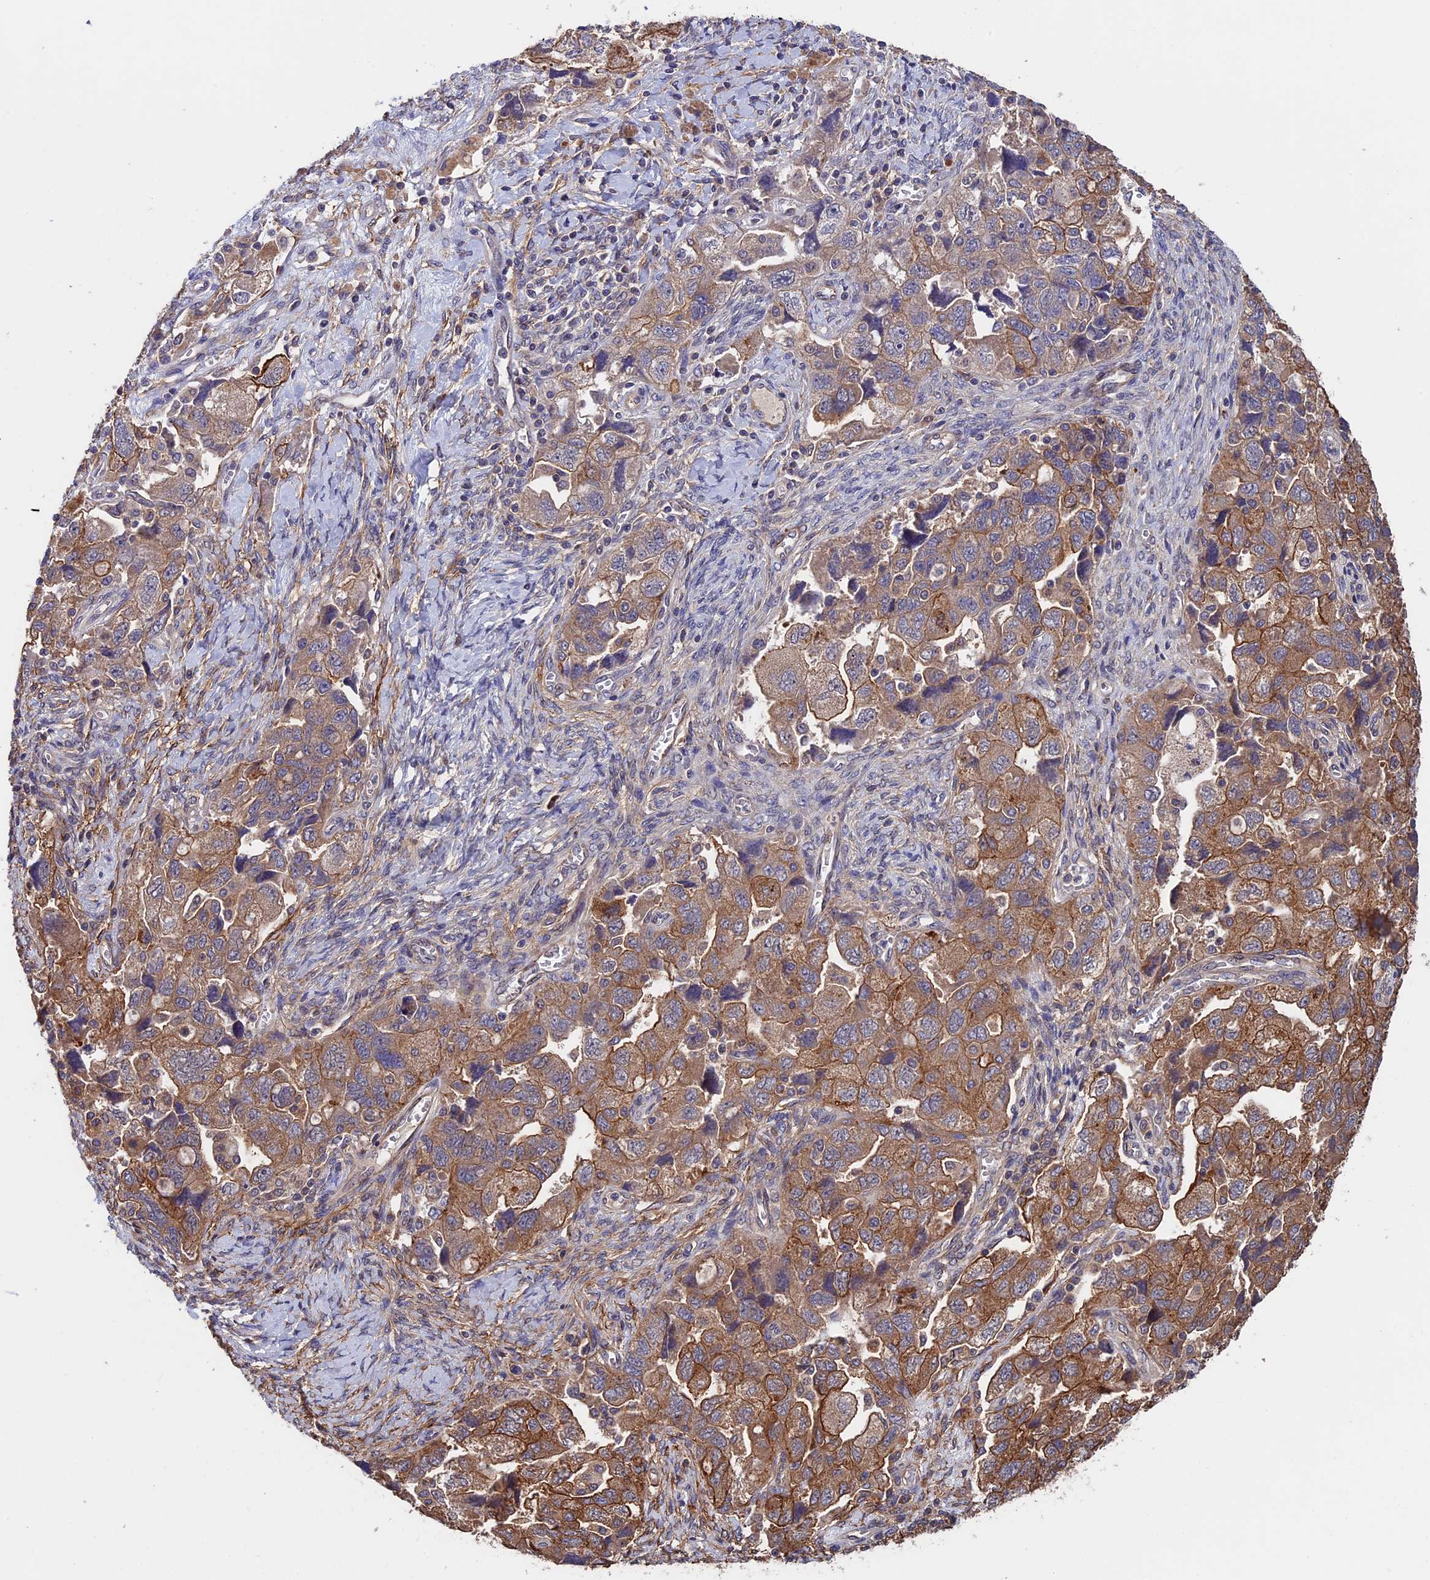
{"staining": {"intensity": "moderate", "quantity": ">75%", "location": "cytoplasmic/membranous"}, "tissue": "ovarian cancer", "cell_type": "Tumor cells", "image_type": "cancer", "snomed": [{"axis": "morphology", "description": "Carcinoma, NOS"}, {"axis": "morphology", "description": "Cystadenocarcinoma, serous, NOS"}, {"axis": "topography", "description": "Ovary"}], "caption": "A photomicrograph of human ovarian carcinoma stained for a protein demonstrates moderate cytoplasmic/membranous brown staining in tumor cells. (brown staining indicates protein expression, while blue staining denotes nuclei).", "gene": "SLC9A5", "patient": {"sex": "female", "age": 69}}